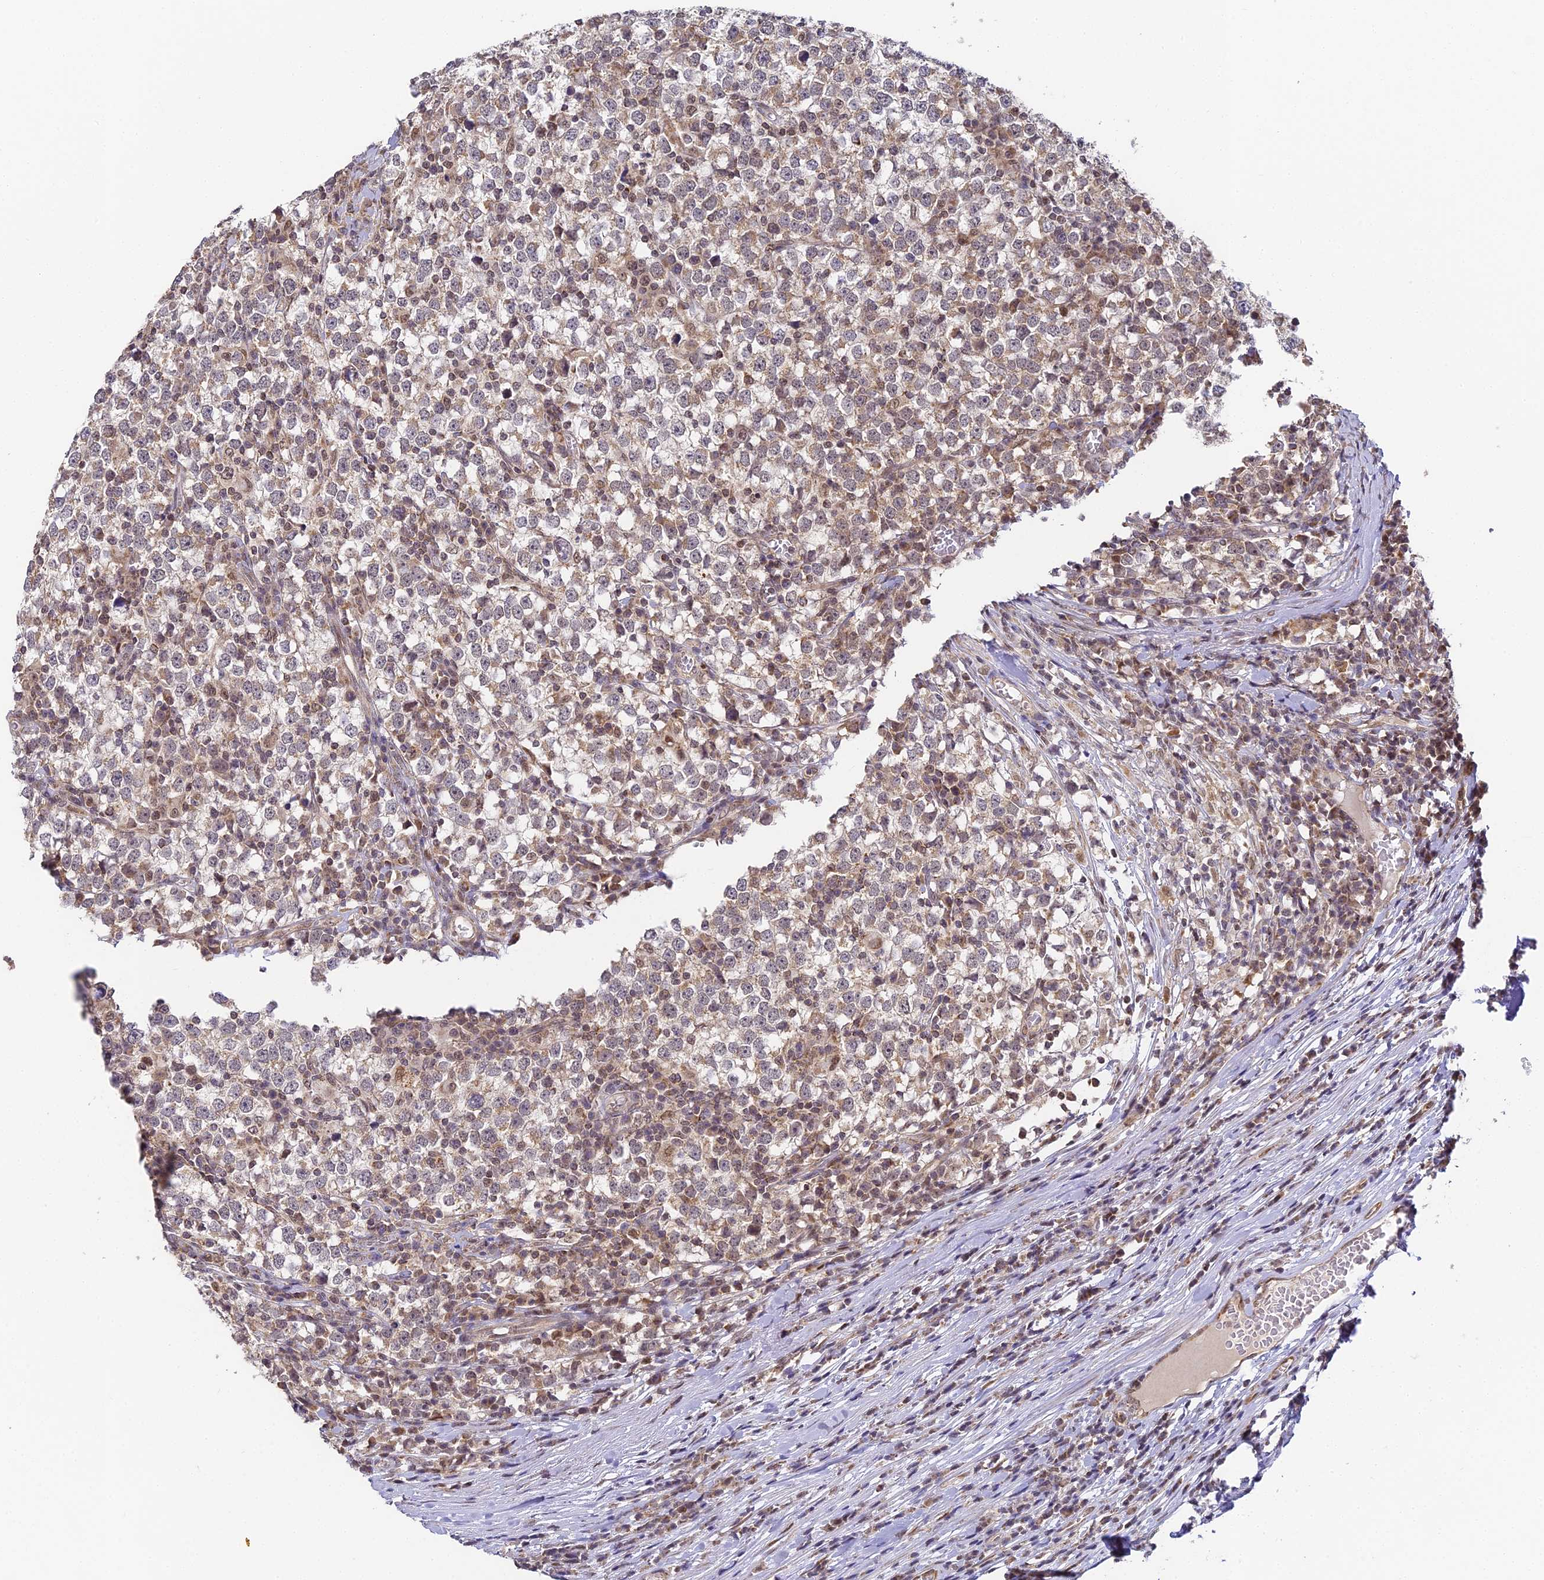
{"staining": {"intensity": "weak", "quantity": "25%-75%", "location": "cytoplasmic/membranous"}, "tissue": "testis cancer", "cell_type": "Tumor cells", "image_type": "cancer", "snomed": [{"axis": "morphology", "description": "Seminoma, NOS"}, {"axis": "topography", "description": "Testis"}], "caption": "This histopathology image reveals immunohistochemistry staining of human seminoma (testis), with low weak cytoplasmic/membranous staining in approximately 25%-75% of tumor cells.", "gene": "DNAAF10", "patient": {"sex": "male", "age": 65}}